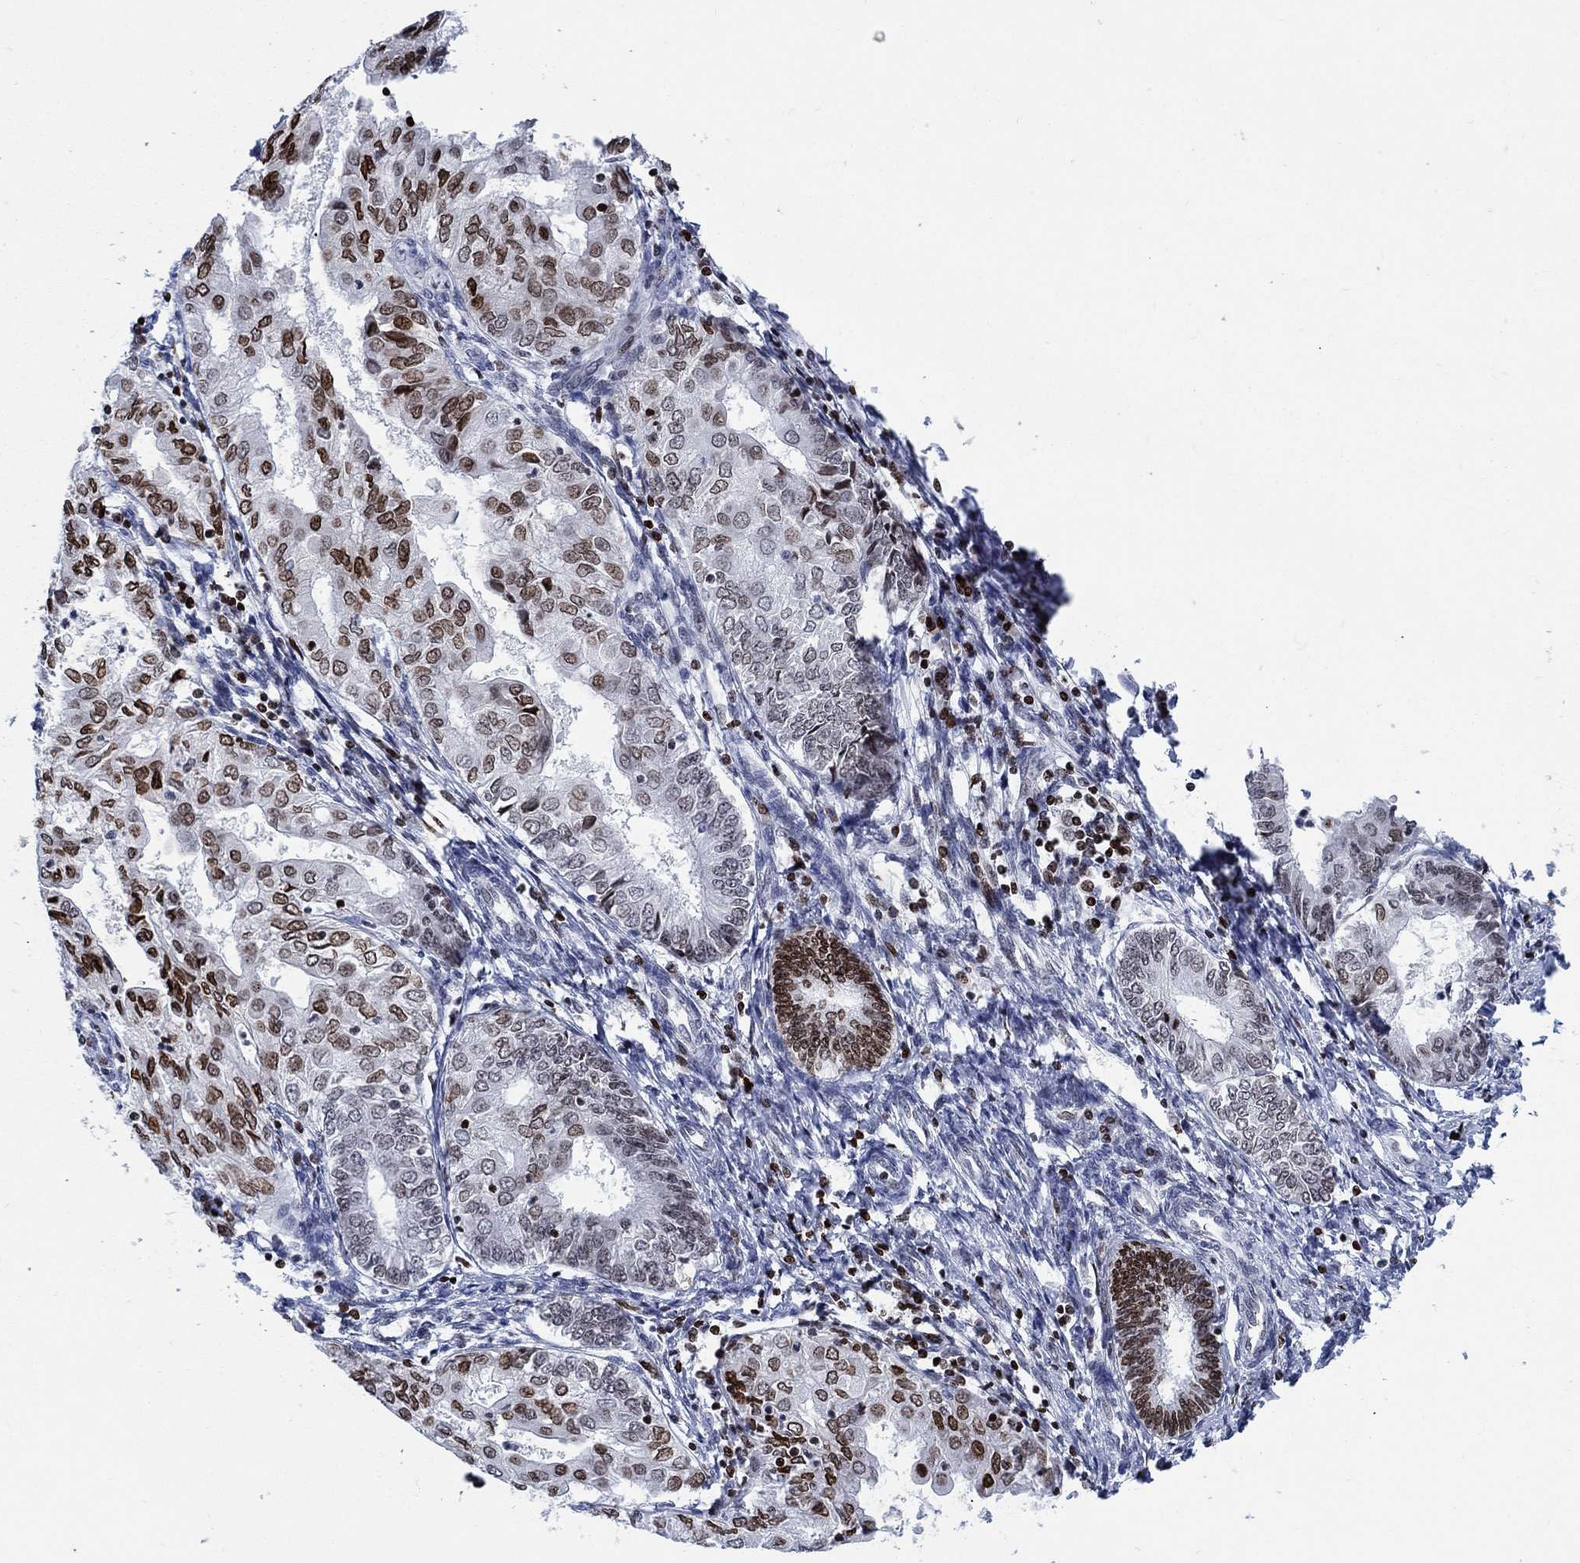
{"staining": {"intensity": "strong", "quantity": "25%-75%", "location": "nuclear"}, "tissue": "endometrial cancer", "cell_type": "Tumor cells", "image_type": "cancer", "snomed": [{"axis": "morphology", "description": "Adenocarcinoma, NOS"}, {"axis": "topography", "description": "Endometrium"}], "caption": "This is a photomicrograph of IHC staining of endometrial adenocarcinoma, which shows strong staining in the nuclear of tumor cells.", "gene": "HMGA1", "patient": {"sex": "female", "age": 68}}